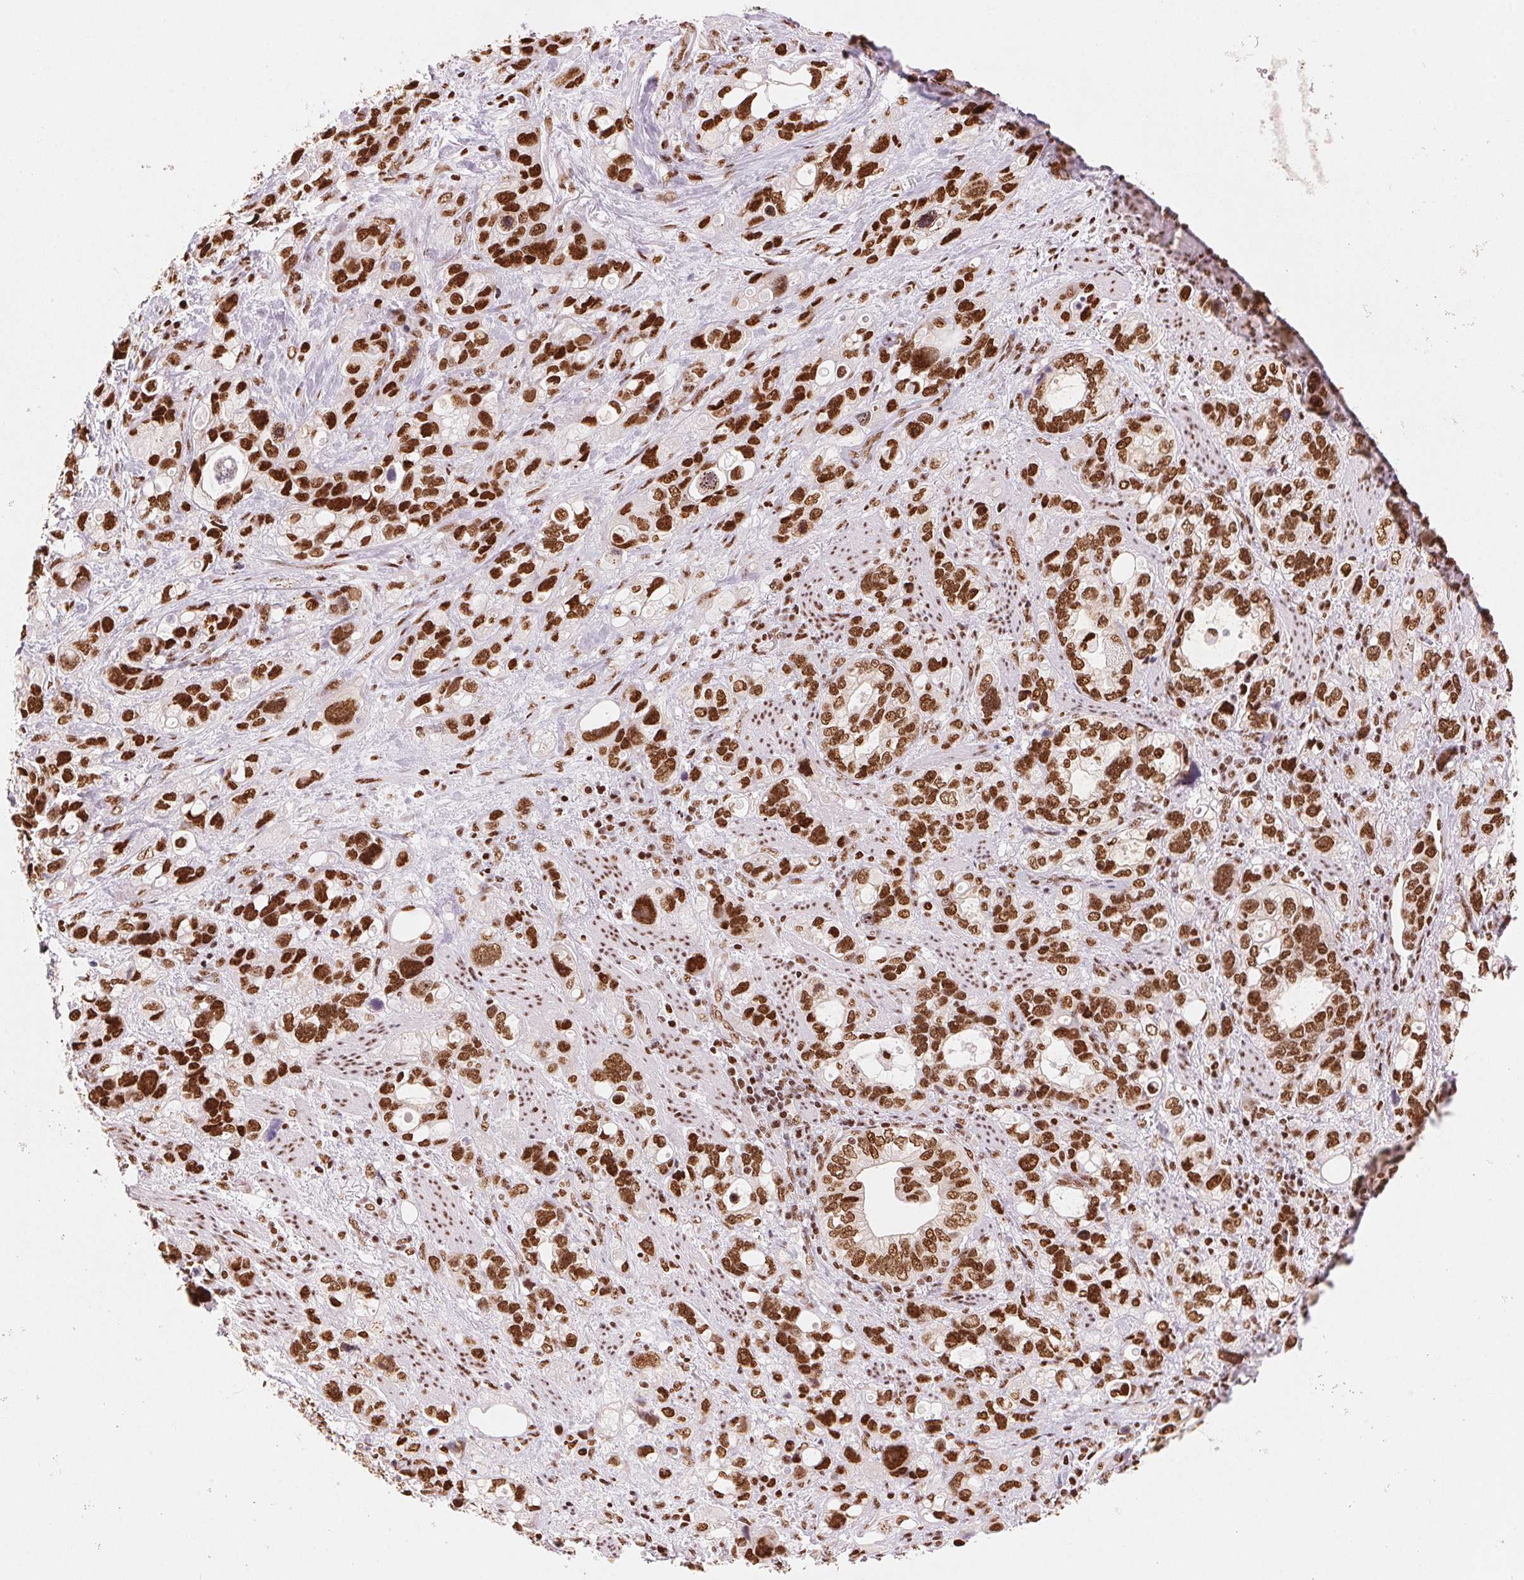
{"staining": {"intensity": "strong", "quantity": ">75%", "location": "nuclear"}, "tissue": "stomach cancer", "cell_type": "Tumor cells", "image_type": "cancer", "snomed": [{"axis": "morphology", "description": "Adenocarcinoma, NOS"}, {"axis": "topography", "description": "Stomach, upper"}], "caption": "The histopathology image exhibits immunohistochemical staining of stomach cancer. There is strong nuclear staining is appreciated in approximately >75% of tumor cells.", "gene": "NXF1", "patient": {"sex": "female", "age": 81}}